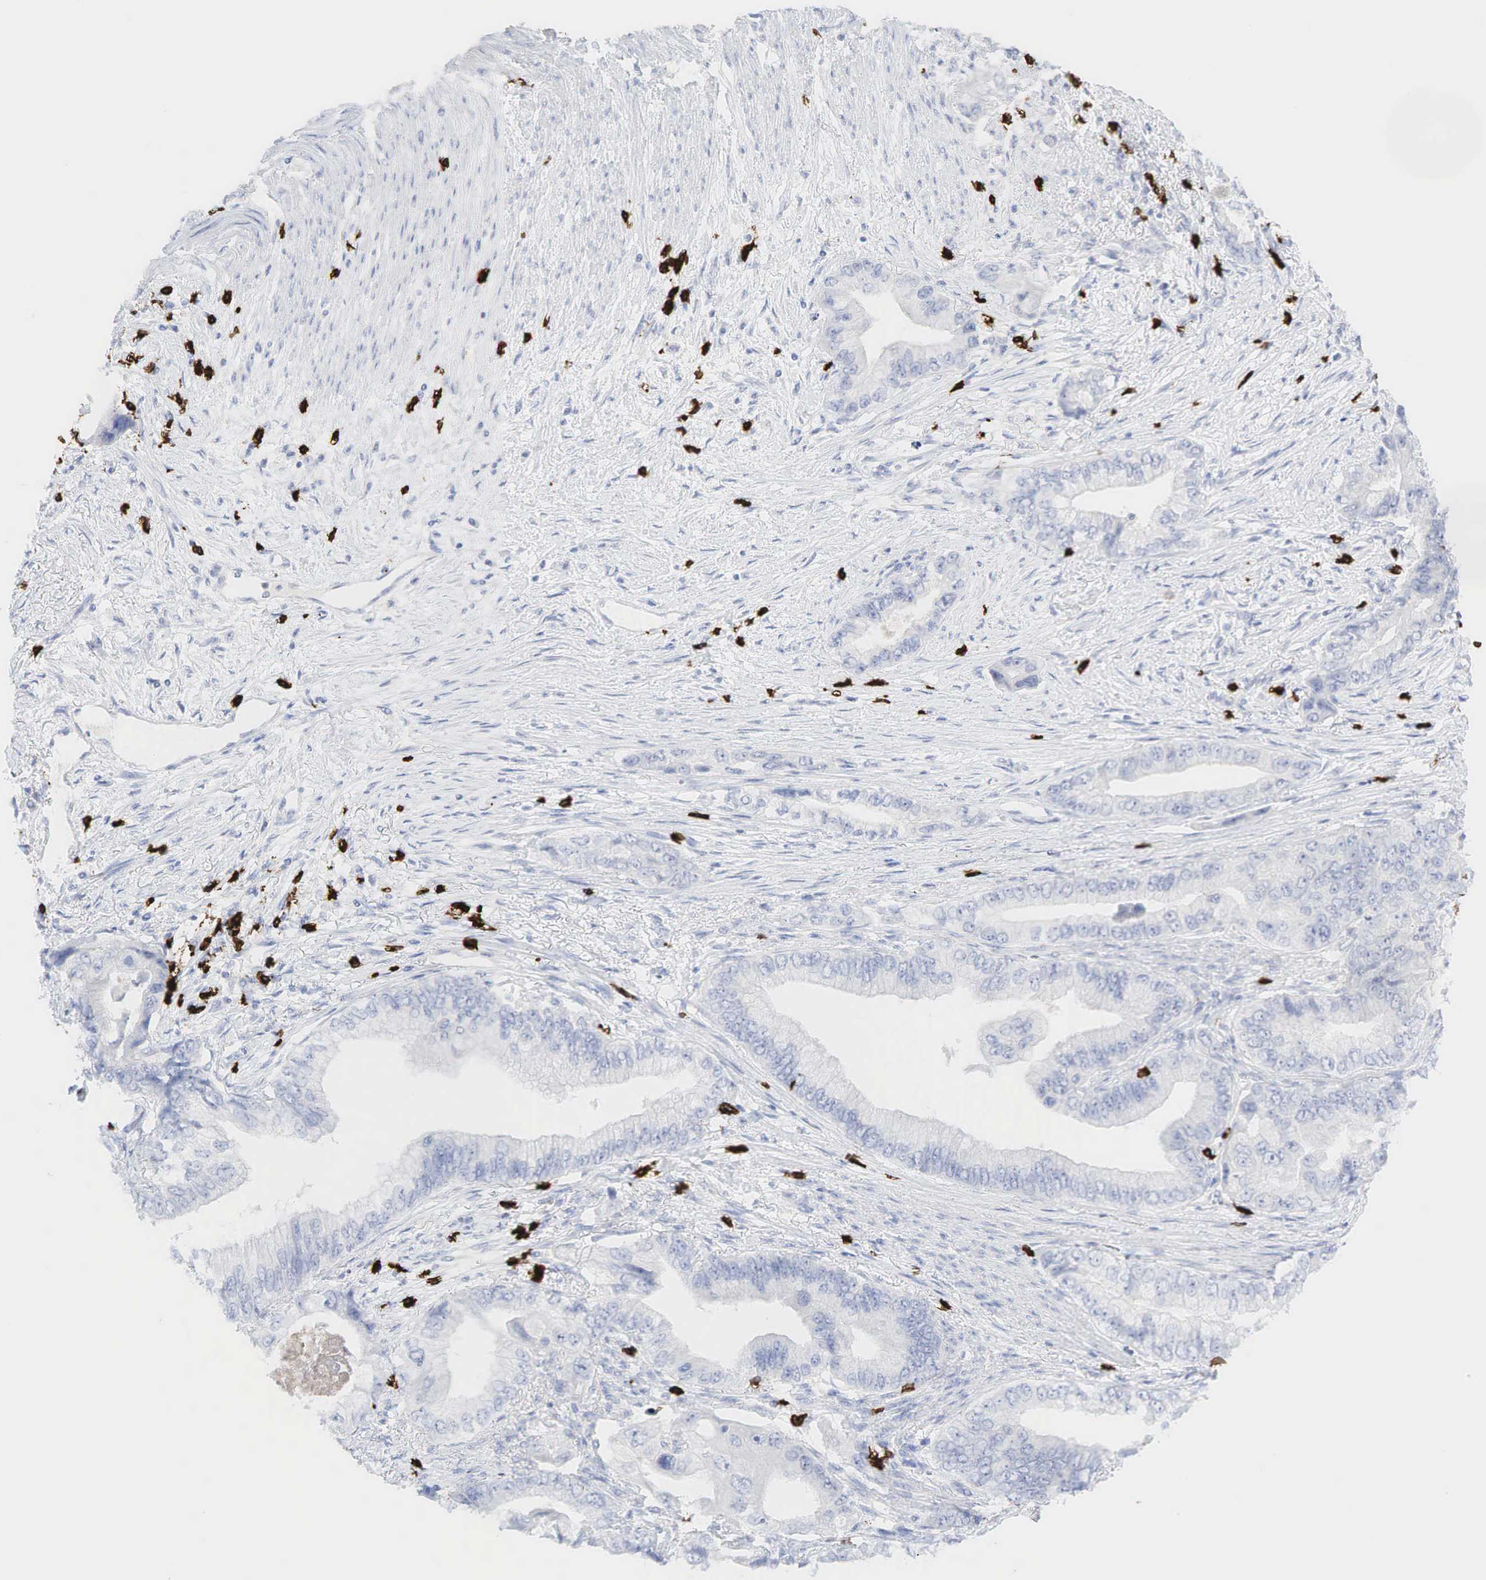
{"staining": {"intensity": "negative", "quantity": "none", "location": "none"}, "tissue": "pancreatic cancer", "cell_type": "Tumor cells", "image_type": "cancer", "snomed": [{"axis": "morphology", "description": "Adenocarcinoma, NOS"}, {"axis": "topography", "description": "Pancreas"}, {"axis": "topography", "description": "Stomach, upper"}], "caption": "DAB immunohistochemical staining of human pancreatic cancer exhibits no significant expression in tumor cells. Brightfield microscopy of IHC stained with DAB (brown) and hematoxylin (blue), captured at high magnification.", "gene": "CD8A", "patient": {"sex": "male", "age": 77}}